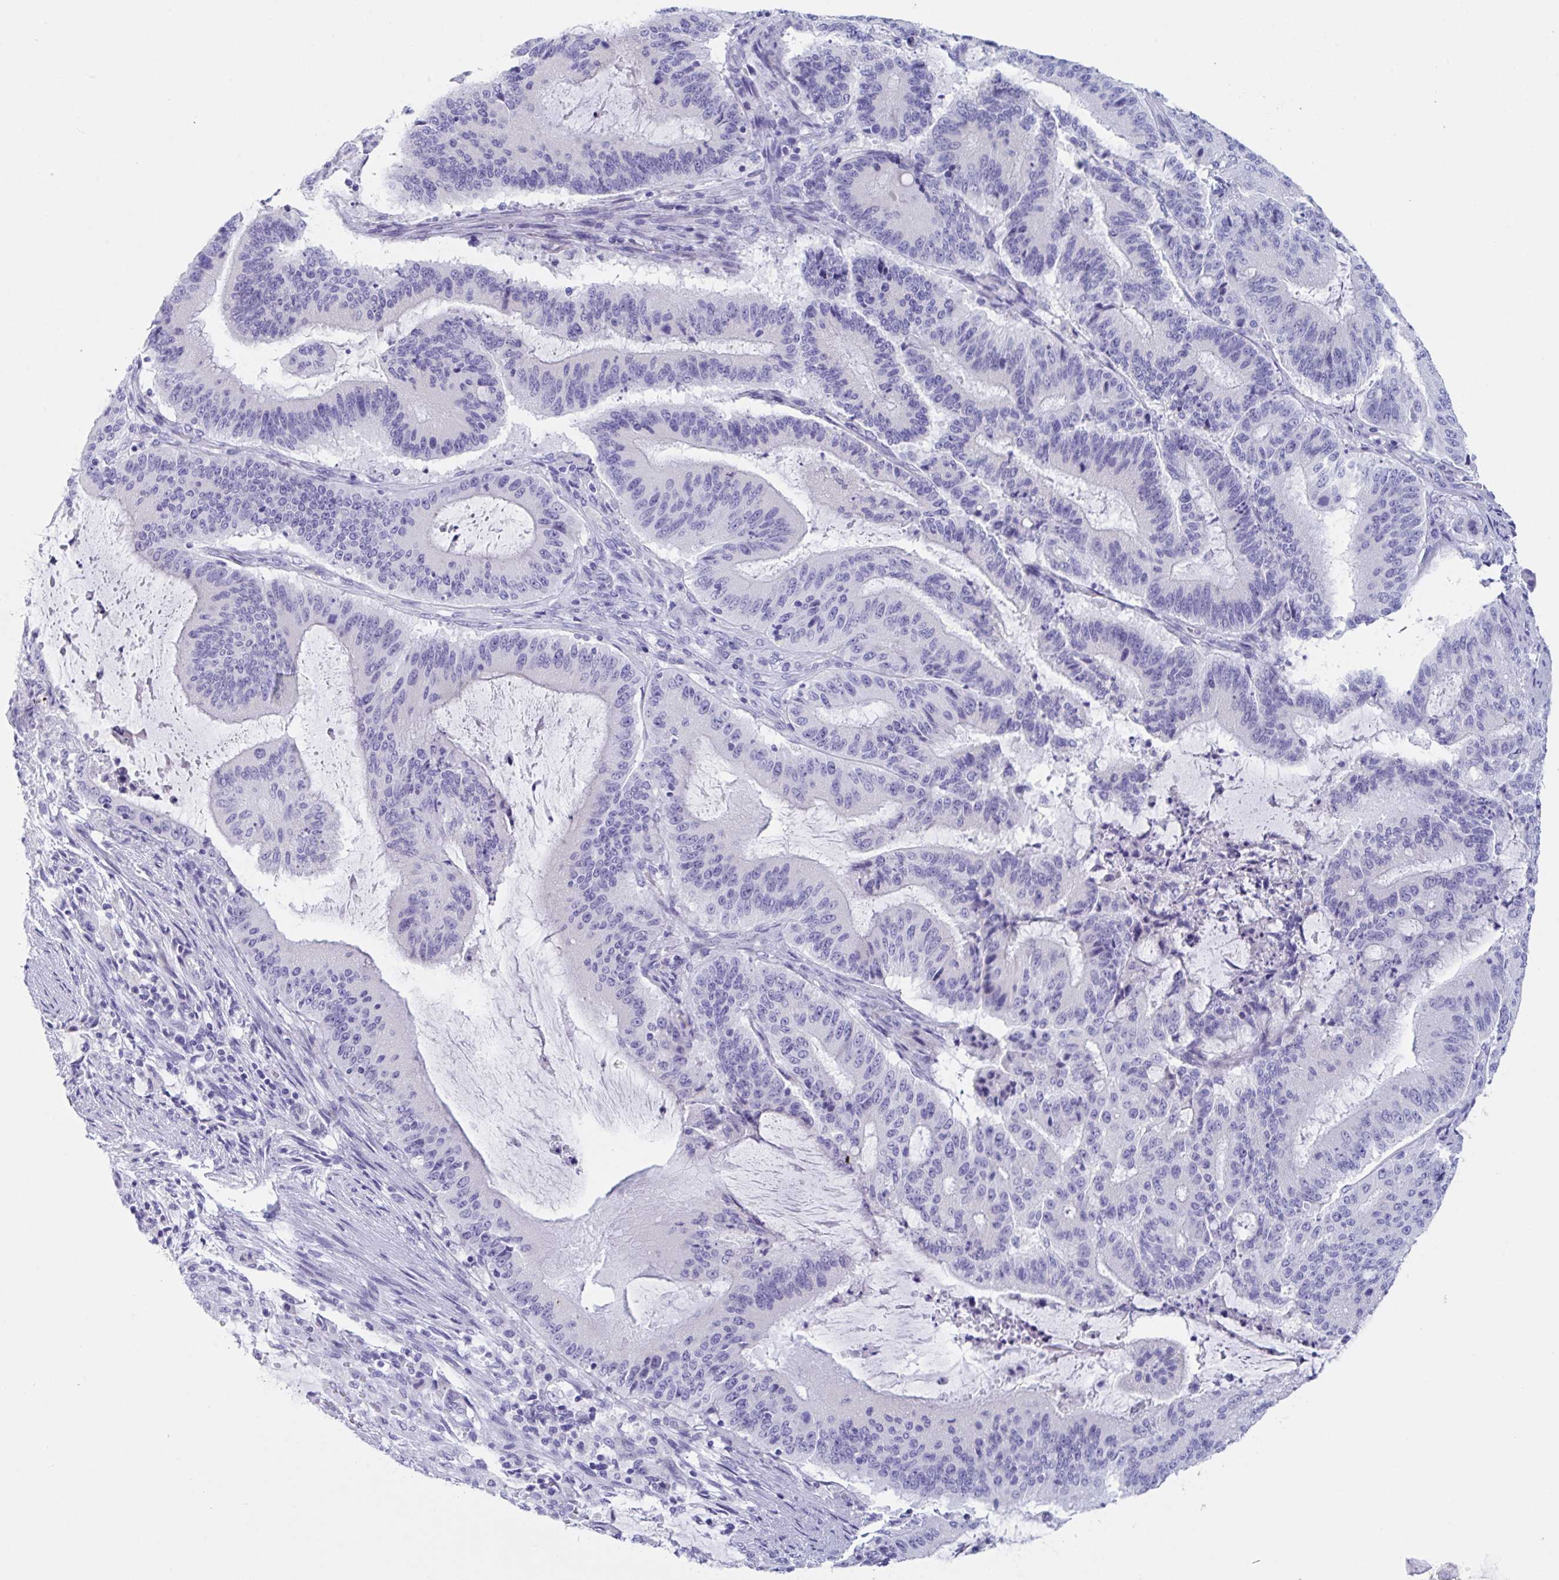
{"staining": {"intensity": "negative", "quantity": "none", "location": "none"}, "tissue": "liver cancer", "cell_type": "Tumor cells", "image_type": "cancer", "snomed": [{"axis": "morphology", "description": "Normal tissue, NOS"}, {"axis": "morphology", "description": "Cholangiocarcinoma"}, {"axis": "topography", "description": "Liver"}, {"axis": "topography", "description": "Peripheral nerve tissue"}], "caption": "High magnification brightfield microscopy of liver cholangiocarcinoma stained with DAB (3,3'-diaminobenzidine) (brown) and counterstained with hematoxylin (blue): tumor cells show no significant staining.", "gene": "ZPBP", "patient": {"sex": "female", "age": 73}}